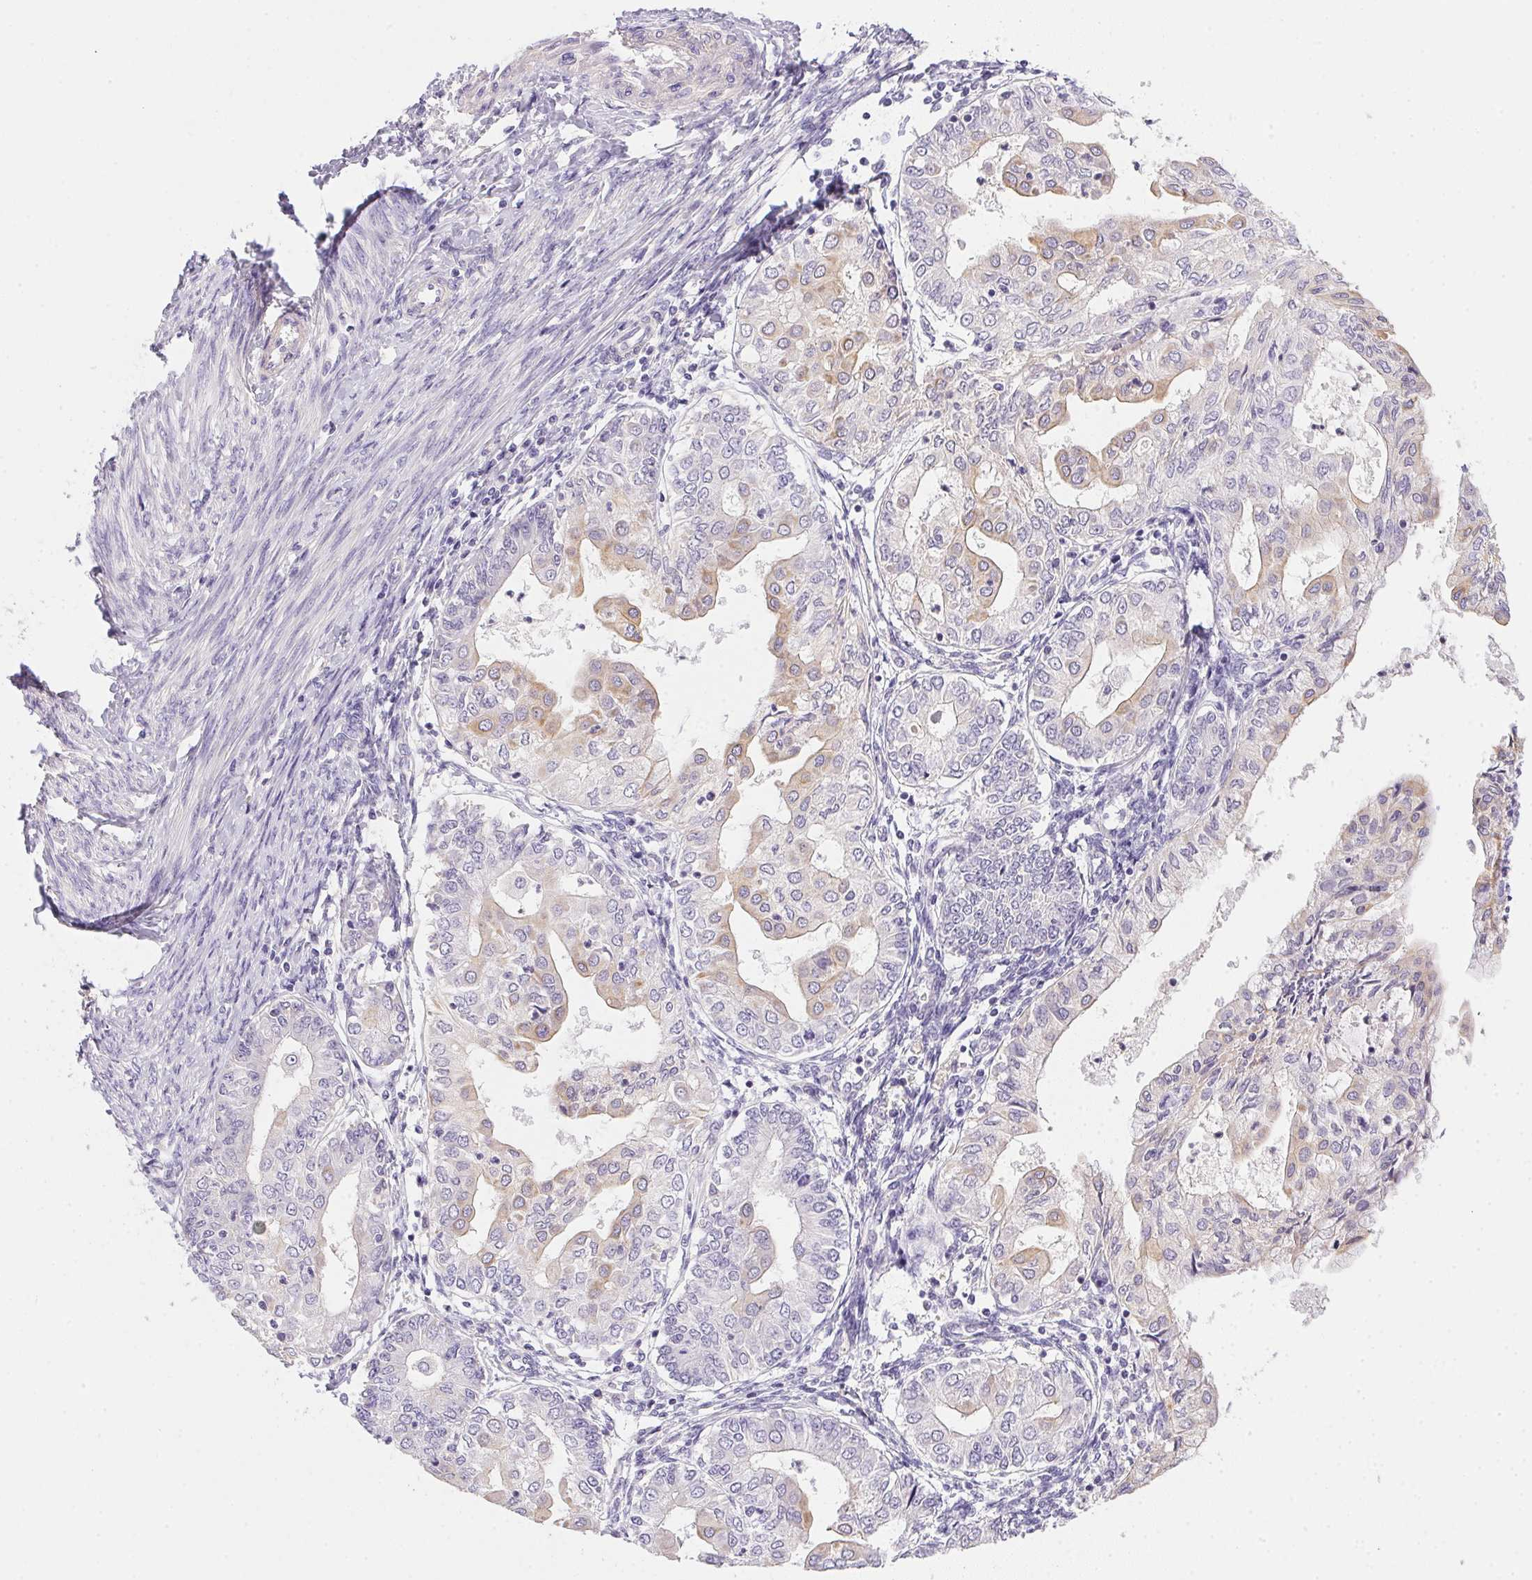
{"staining": {"intensity": "weak", "quantity": "<25%", "location": "cytoplasmic/membranous"}, "tissue": "endometrial cancer", "cell_type": "Tumor cells", "image_type": "cancer", "snomed": [{"axis": "morphology", "description": "Adenocarcinoma, NOS"}, {"axis": "topography", "description": "Endometrium"}], "caption": "DAB (3,3'-diaminobenzidine) immunohistochemical staining of endometrial cancer (adenocarcinoma) exhibits no significant expression in tumor cells.", "gene": "SLC17A7", "patient": {"sex": "female", "age": 68}}